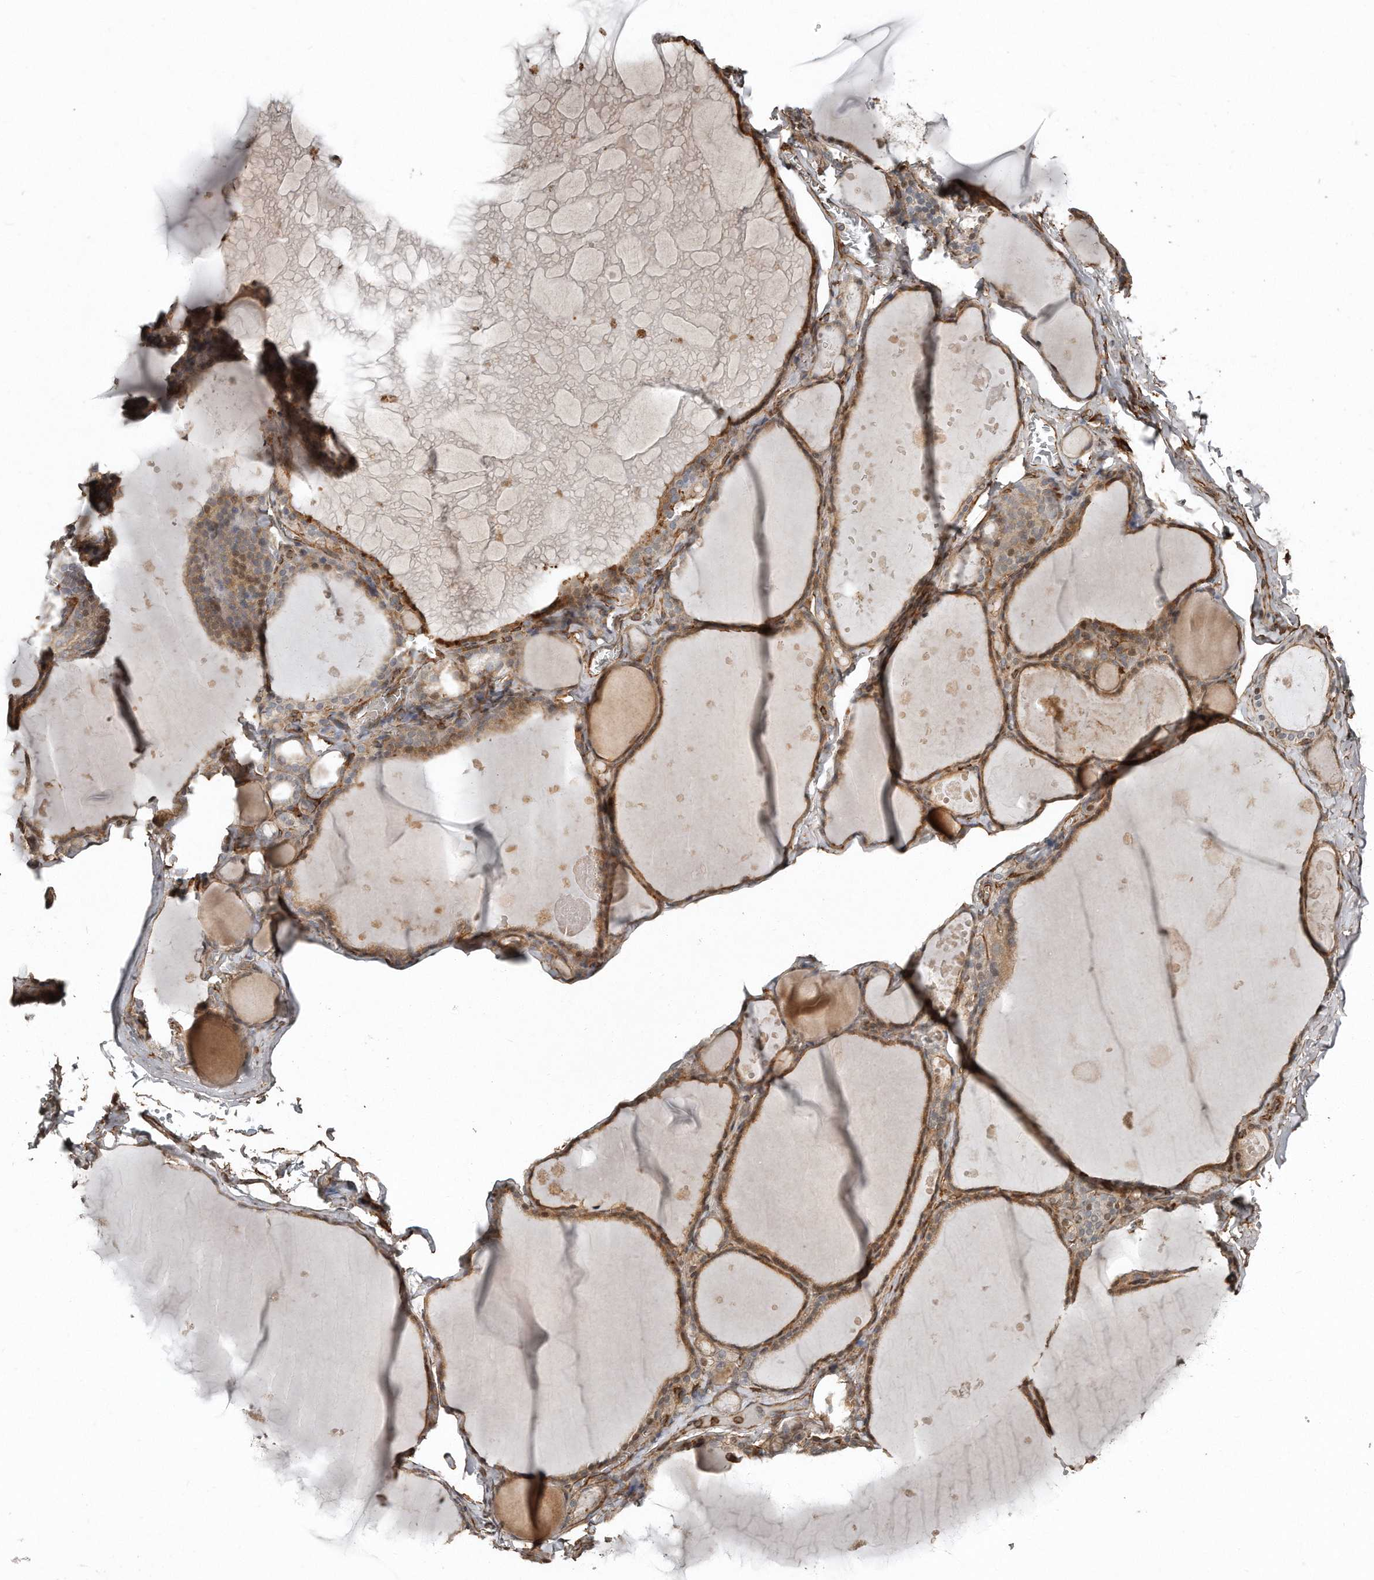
{"staining": {"intensity": "moderate", "quantity": ">75%", "location": "cytoplasmic/membranous"}, "tissue": "thyroid gland", "cell_type": "Glandular cells", "image_type": "normal", "snomed": [{"axis": "morphology", "description": "Normal tissue, NOS"}, {"axis": "topography", "description": "Thyroid gland"}], "caption": "Protein expression analysis of benign thyroid gland exhibits moderate cytoplasmic/membranous staining in approximately >75% of glandular cells. (Stains: DAB in brown, nuclei in blue, Microscopy: brightfield microscopy at high magnification).", "gene": "SNAP47", "patient": {"sex": "male", "age": 56}}